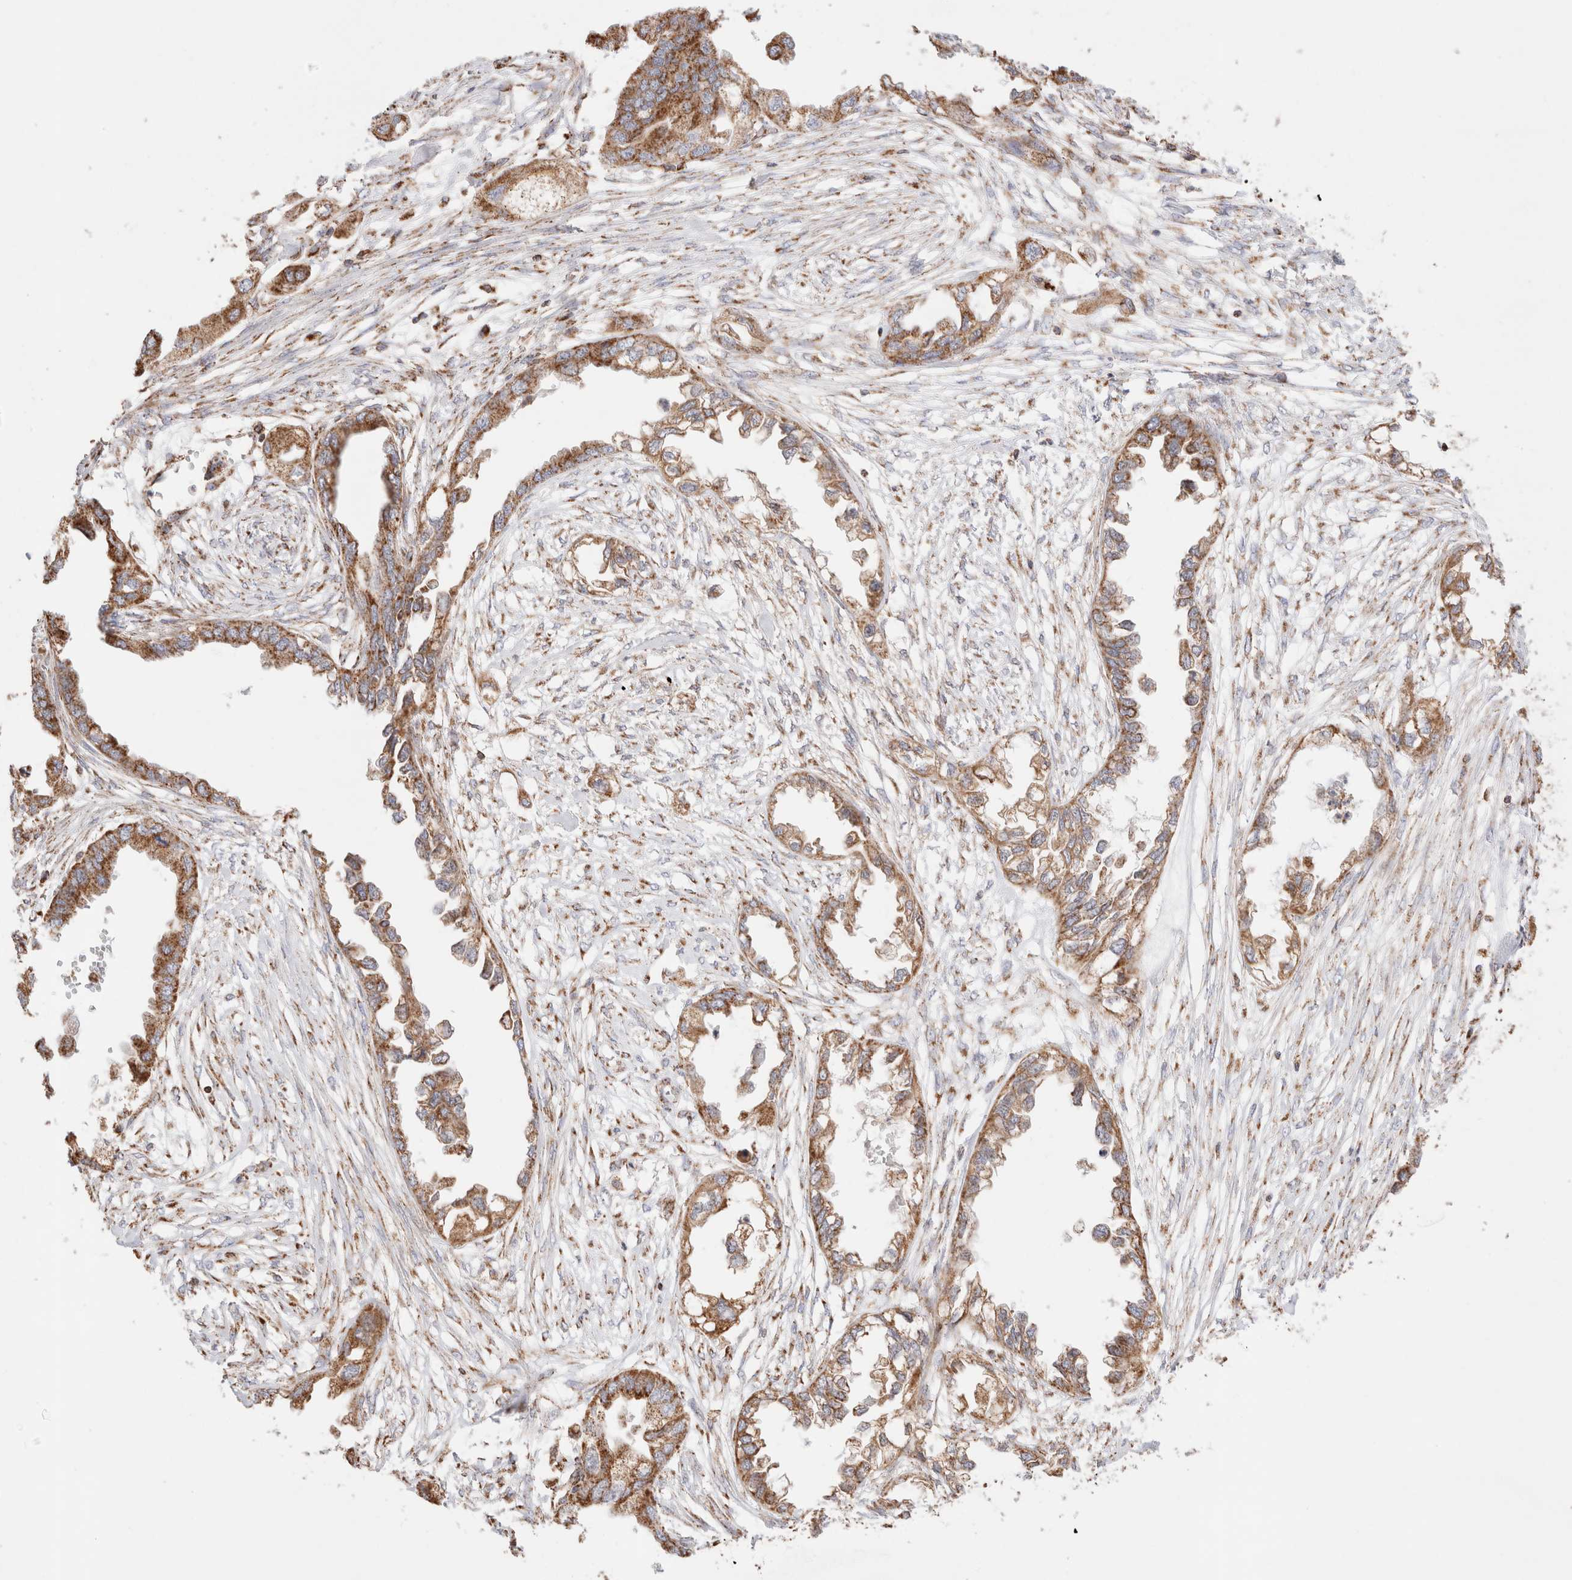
{"staining": {"intensity": "moderate", "quantity": ">75%", "location": "cytoplasmic/membranous"}, "tissue": "endometrial cancer", "cell_type": "Tumor cells", "image_type": "cancer", "snomed": [{"axis": "morphology", "description": "Adenocarcinoma, NOS"}, {"axis": "morphology", "description": "Adenocarcinoma, metastatic, NOS"}, {"axis": "topography", "description": "Adipose tissue"}, {"axis": "topography", "description": "Endometrium"}], "caption": "A brown stain shows moderate cytoplasmic/membranous staining of a protein in human endometrial metastatic adenocarcinoma tumor cells. Immunohistochemistry stains the protein of interest in brown and the nuclei are stained blue.", "gene": "TMPPE", "patient": {"sex": "female", "age": 67}}